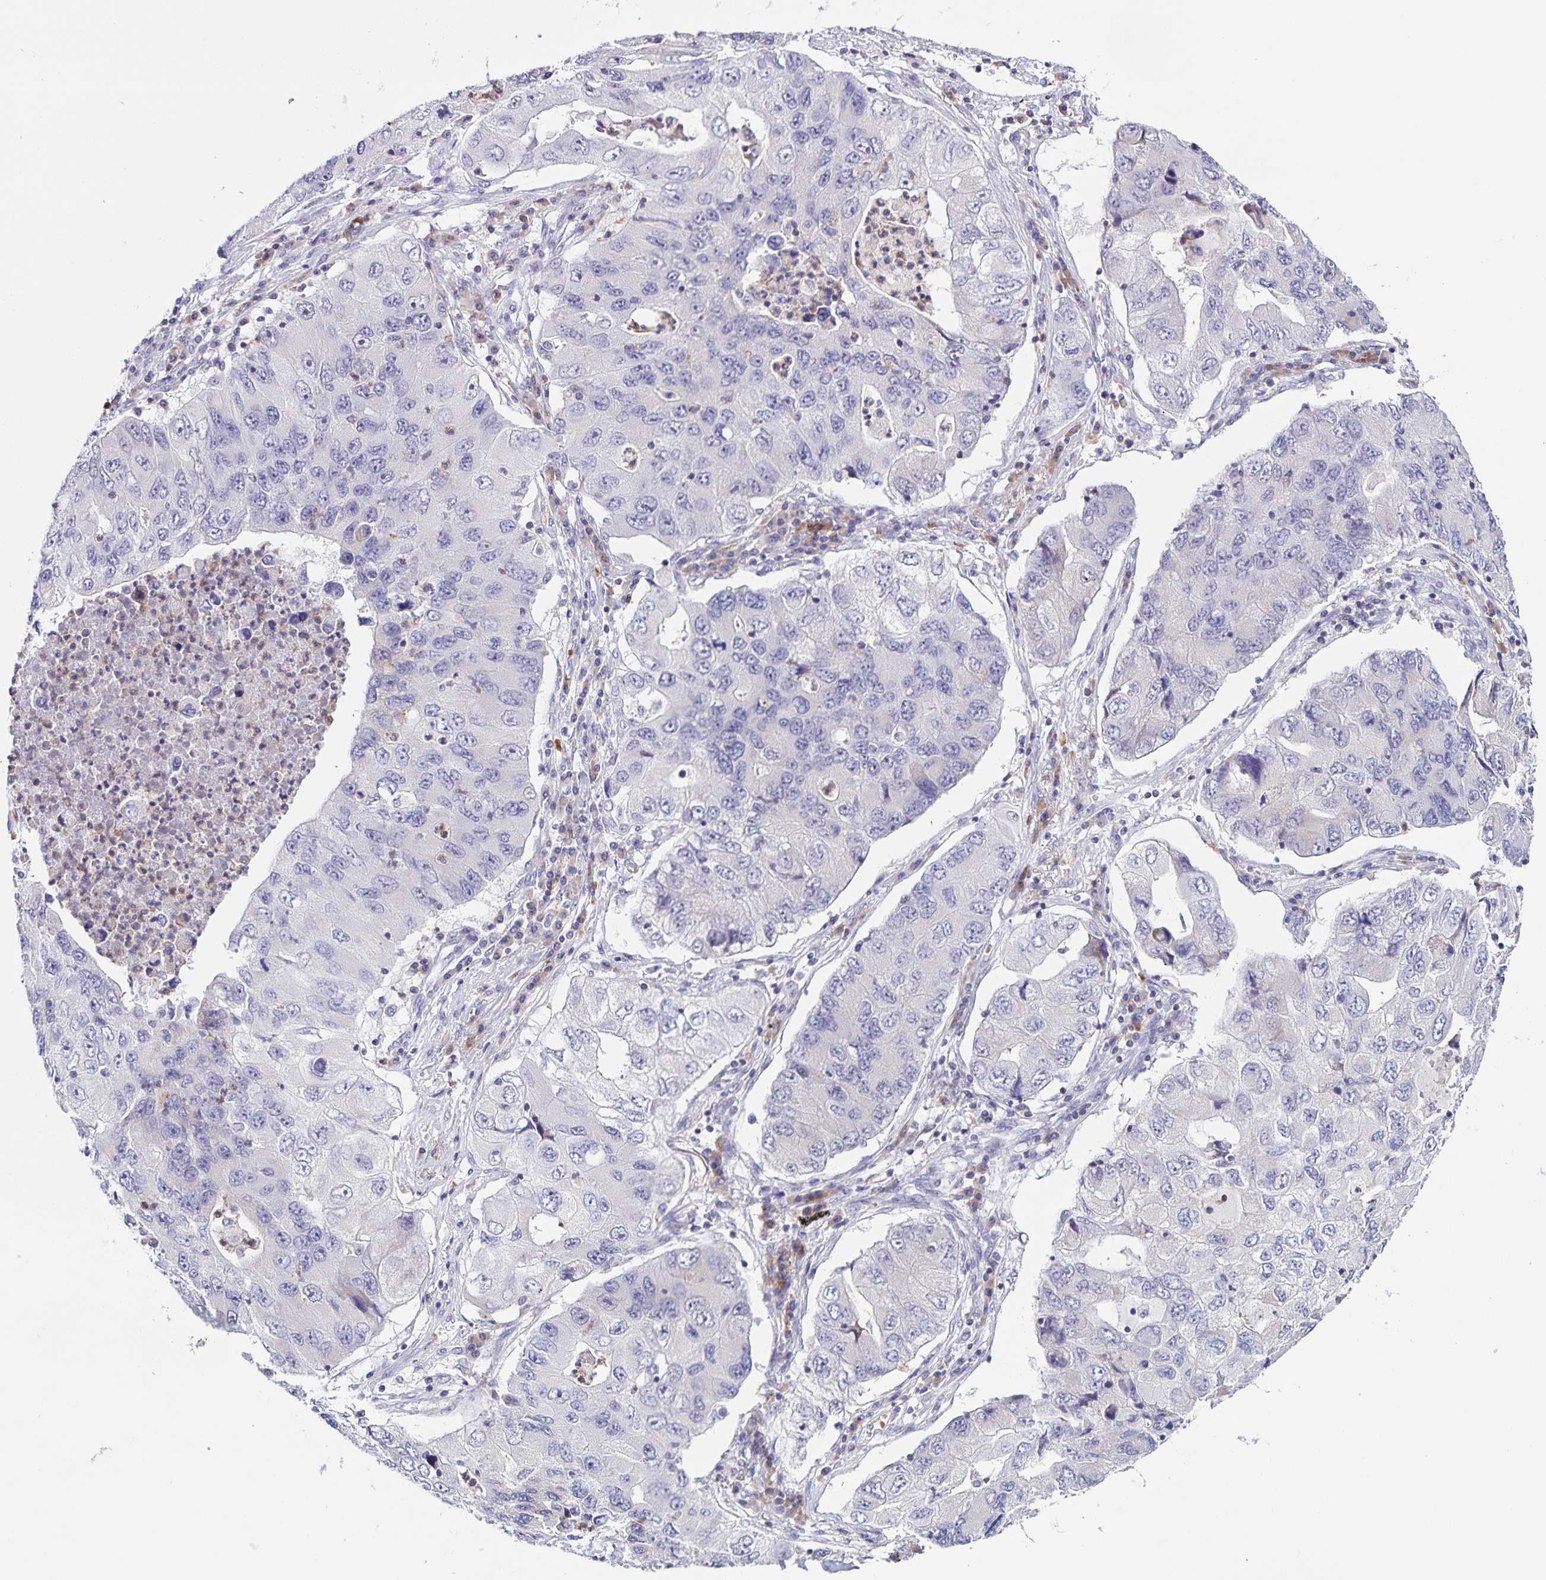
{"staining": {"intensity": "negative", "quantity": "none", "location": "none"}, "tissue": "lung cancer", "cell_type": "Tumor cells", "image_type": "cancer", "snomed": [{"axis": "morphology", "description": "Adenocarcinoma, NOS"}, {"axis": "morphology", "description": "Adenocarcinoma, metastatic, NOS"}, {"axis": "topography", "description": "Lymph node"}, {"axis": "topography", "description": "Lung"}], "caption": "Immunohistochemistry (IHC) photomicrograph of neoplastic tissue: lung adenocarcinoma stained with DAB (3,3'-diaminobenzidine) displays no significant protein staining in tumor cells.", "gene": "STPG4", "patient": {"sex": "female", "age": 54}}